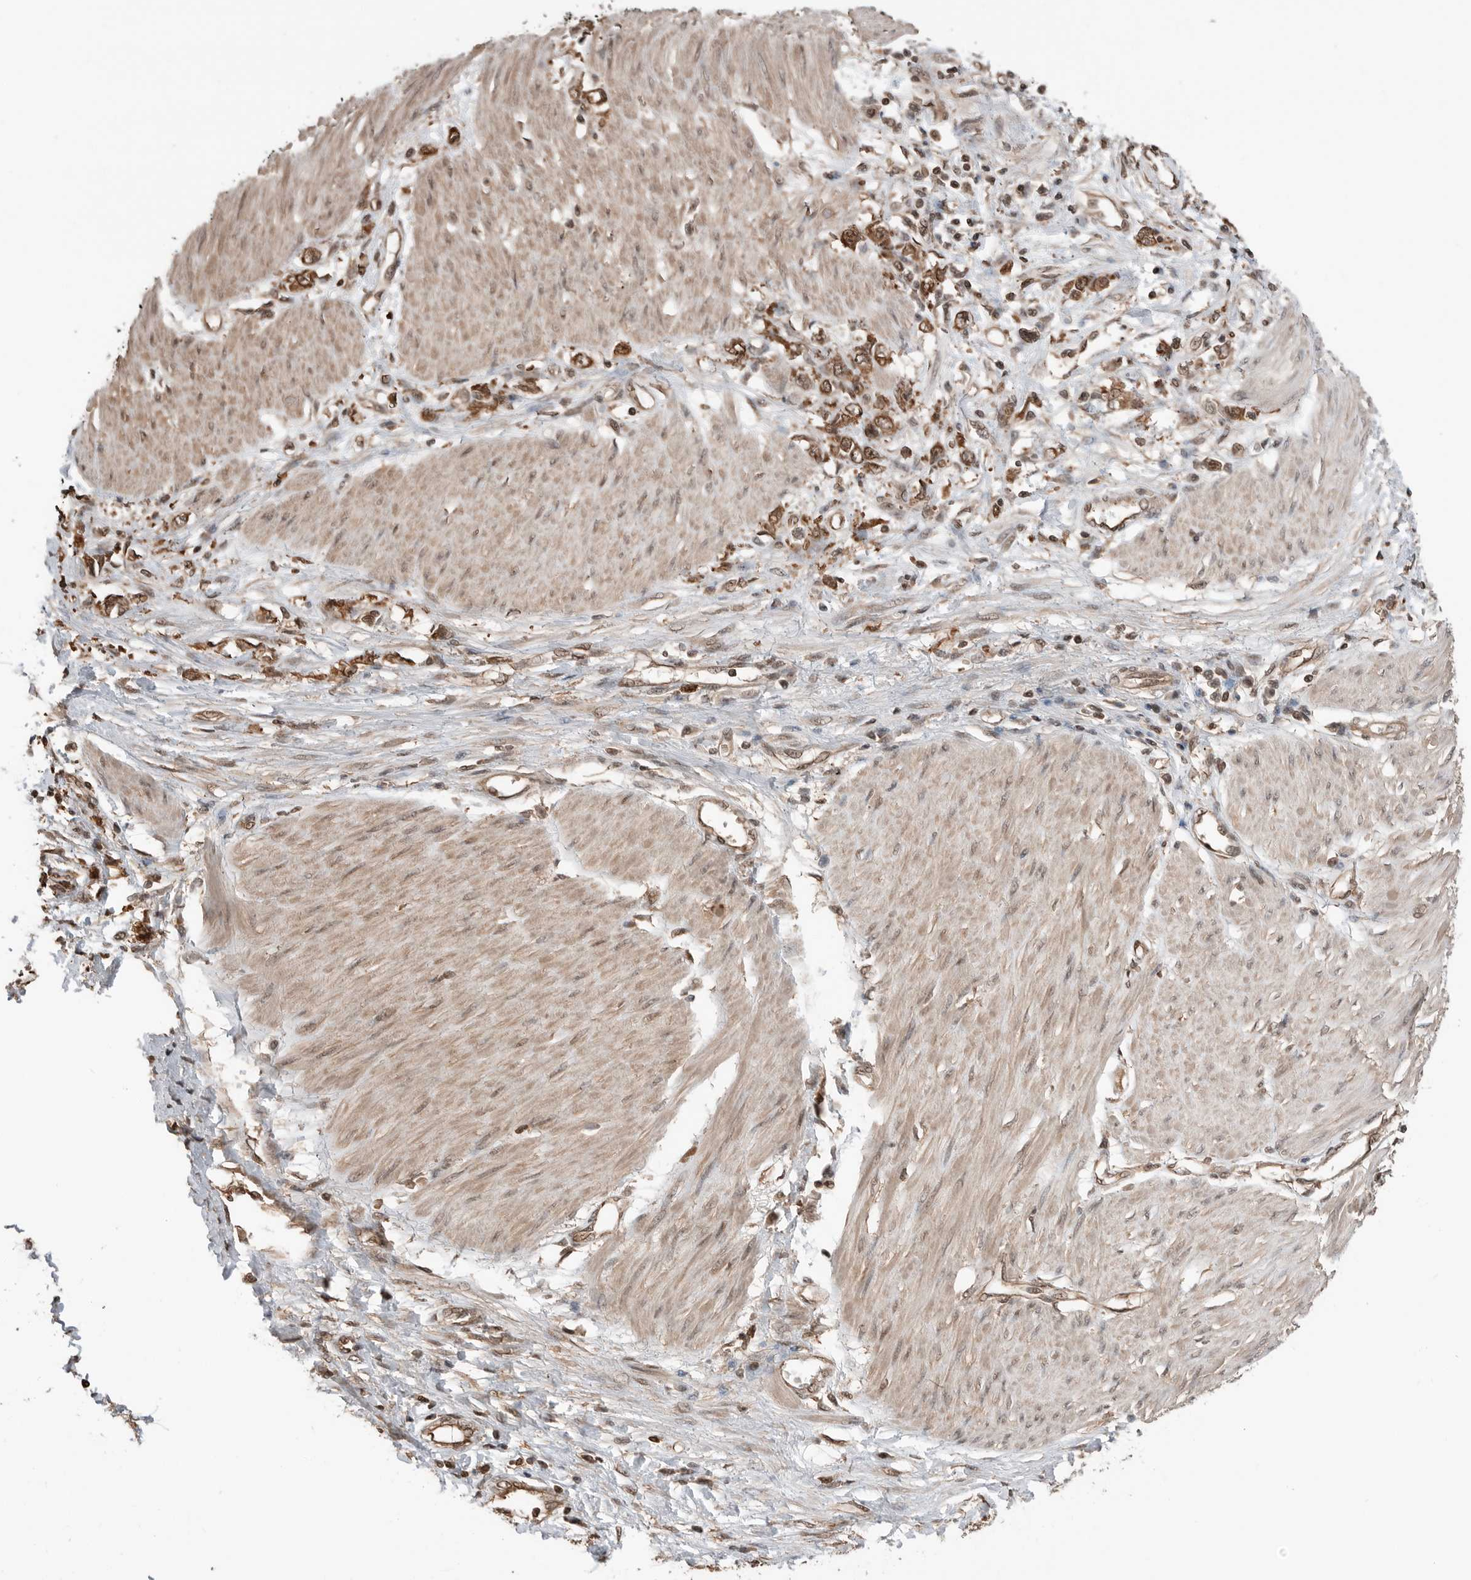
{"staining": {"intensity": "moderate", "quantity": ">75%", "location": "cytoplasmic/membranous,nuclear"}, "tissue": "stomach cancer", "cell_type": "Tumor cells", "image_type": "cancer", "snomed": [{"axis": "morphology", "description": "Adenocarcinoma, NOS"}, {"axis": "topography", "description": "Stomach"}], "caption": "A histopathology image of human adenocarcinoma (stomach) stained for a protein displays moderate cytoplasmic/membranous and nuclear brown staining in tumor cells.", "gene": "PEAK1", "patient": {"sex": "female", "age": 76}}